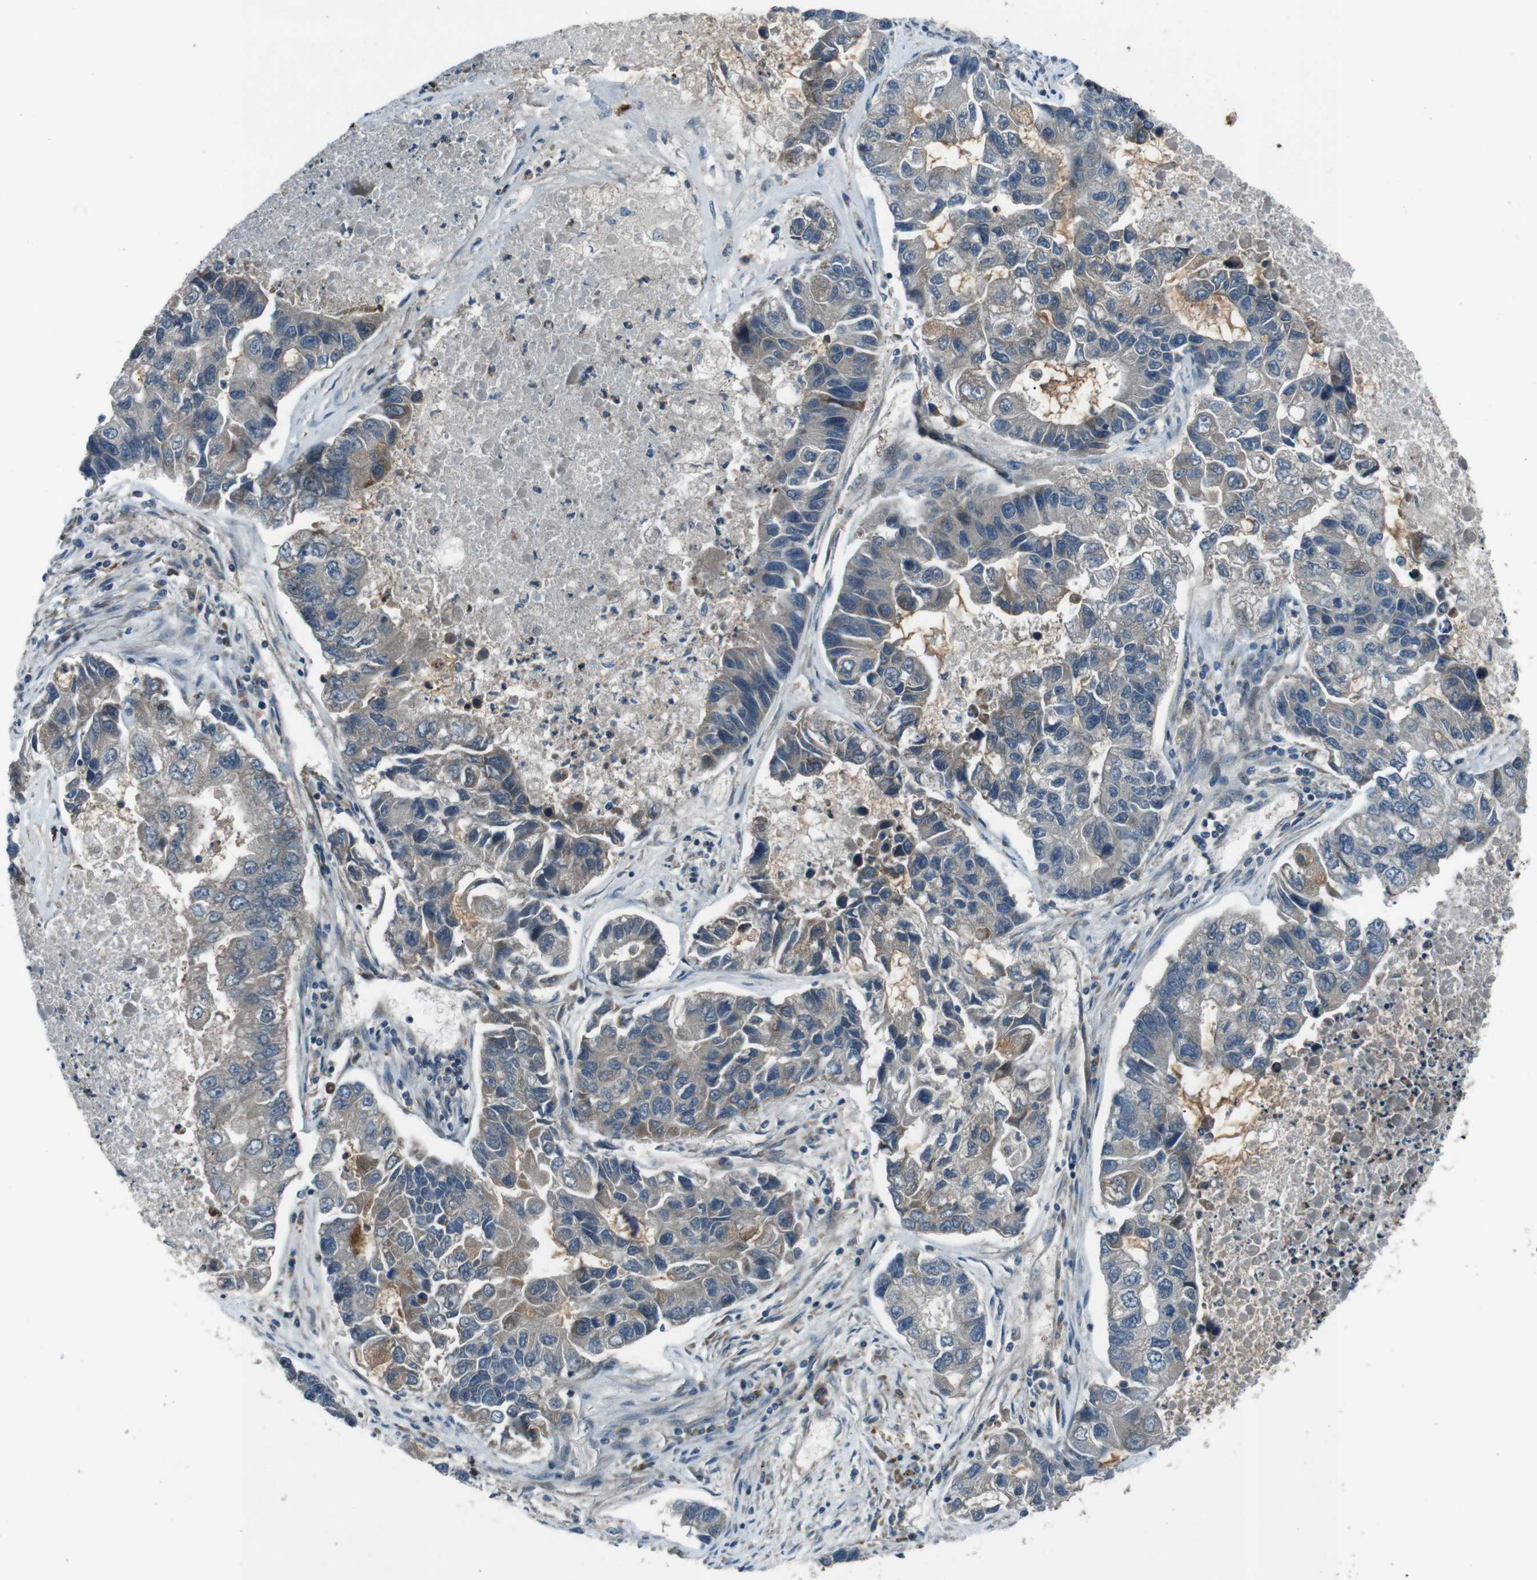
{"staining": {"intensity": "weak", "quantity": "<25%", "location": "cytoplasmic/membranous"}, "tissue": "lung cancer", "cell_type": "Tumor cells", "image_type": "cancer", "snomed": [{"axis": "morphology", "description": "Adenocarcinoma, NOS"}, {"axis": "topography", "description": "Lung"}], "caption": "Human lung cancer (adenocarcinoma) stained for a protein using immunohistochemistry reveals no staining in tumor cells.", "gene": "SLC27A4", "patient": {"sex": "female", "age": 51}}